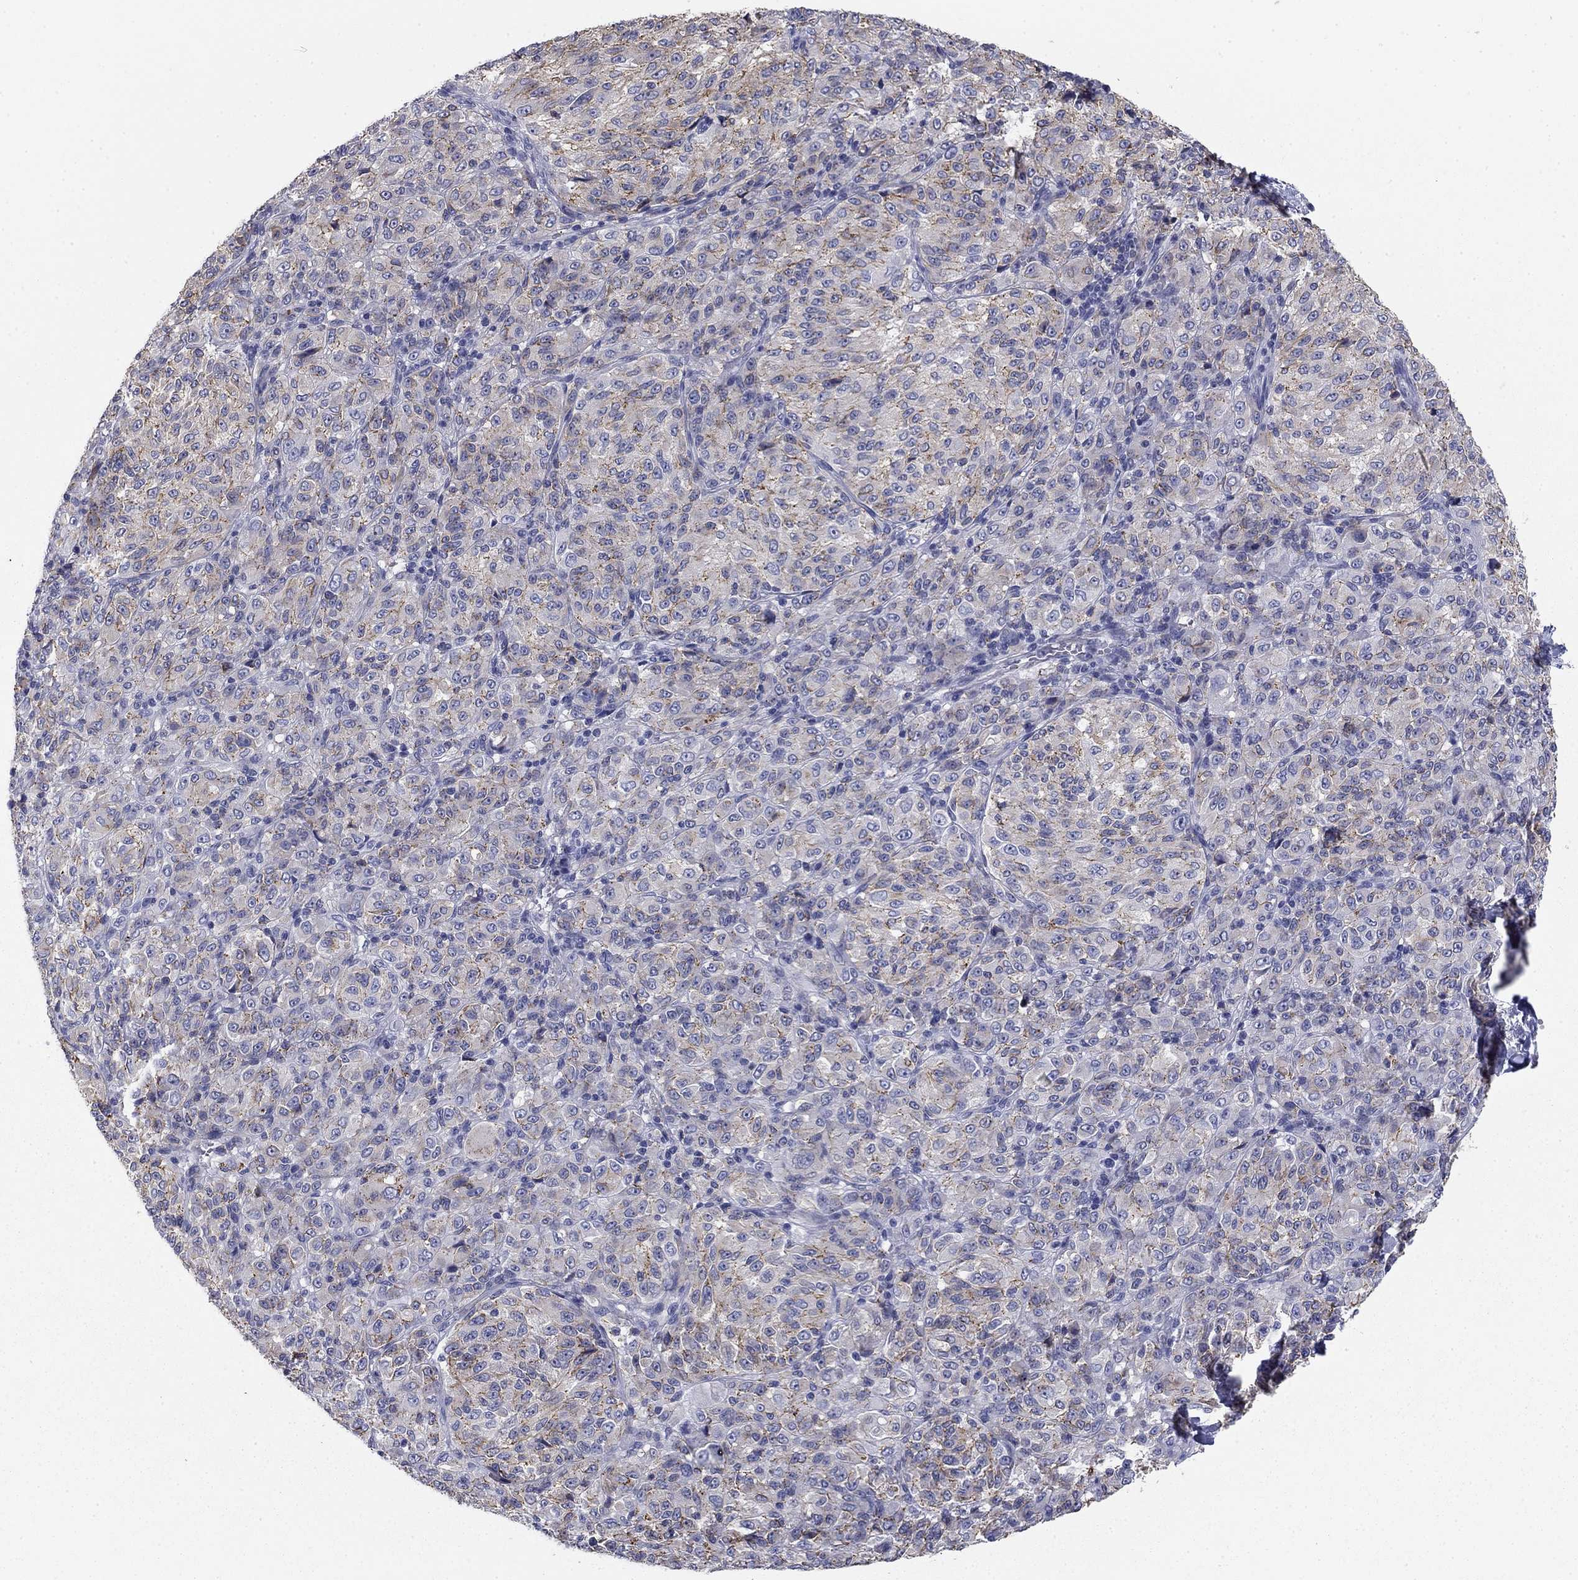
{"staining": {"intensity": "moderate", "quantity": "25%-75%", "location": "cytoplasmic/membranous"}, "tissue": "melanoma", "cell_type": "Tumor cells", "image_type": "cancer", "snomed": [{"axis": "morphology", "description": "Malignant melanoma, Metastatic site"}, {"axis": "topography", "description": "Brain"}], "caption": "The photomicrograph reveals a brown stain indicating the presence of a protein in the cytoplasmic/membranous of tumor cells in melanoma. (brown staining indicates protein expression, while blue staining denotes nuclei).", "gene": "SEPTIN3", "patient": {"sex": "female", "age": 56}}